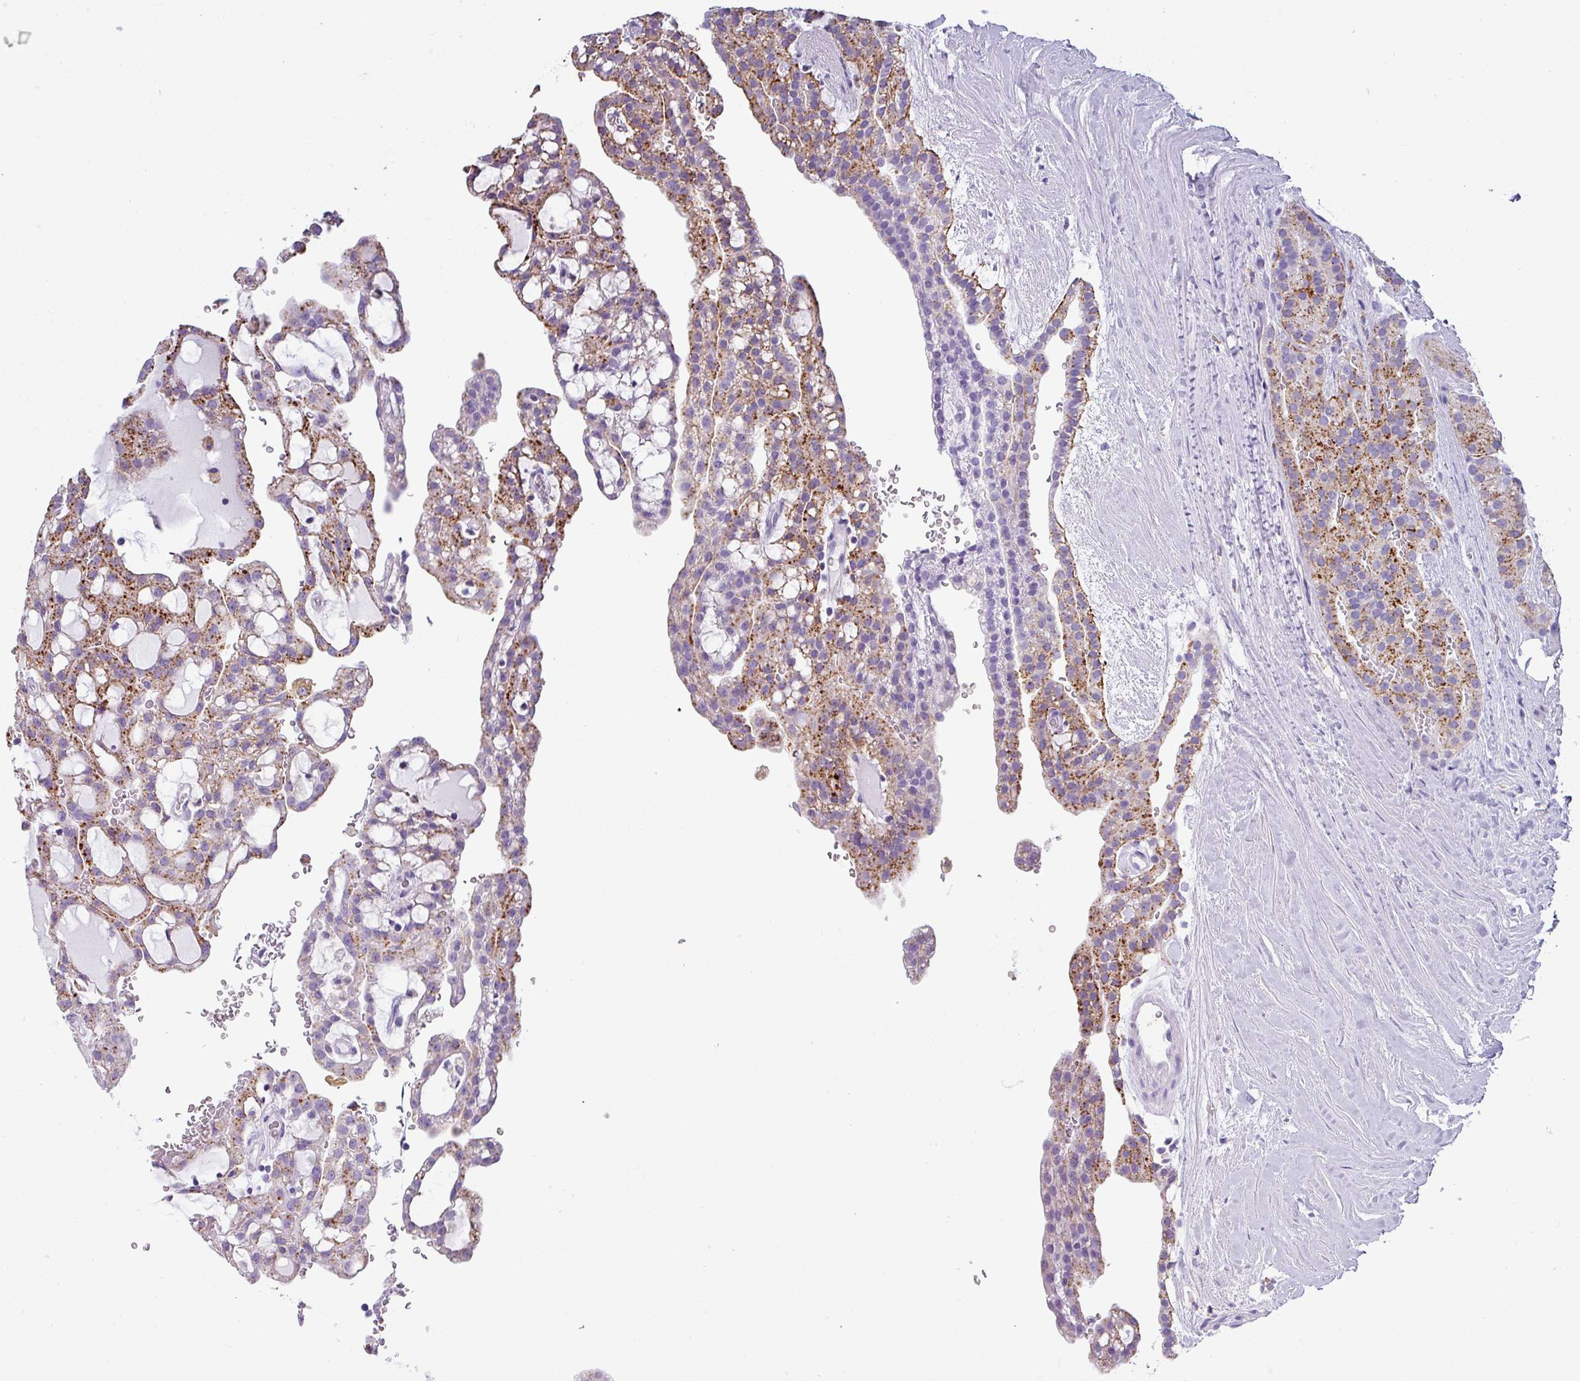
{"staining": {"intensity": "strong", "quantity": "25%-75%", "location": "cytoplasmic/membranous"}, "tissue": "renal cancer", "cell_type": "Tumor cells", "image_type": "cancer", "snomed": [{"axis": "morphology", "description": "Adenocarcinoma, NOS"}, {"axis": "topography", "description": "Kidney"}], "caption": "Immunohistochemistry image of neoplastic tissue: renal adenocarcinoma stained using immunohistochemistry (IHC) exhibits high levels of strong protein expression localized specifically in the cytoplasmic/membranous of tumor cells, appearing as a cytoplasmic/membranous brown color.", "gene": "ZNF568", "patient": {"sex": "male", "age": 63}}